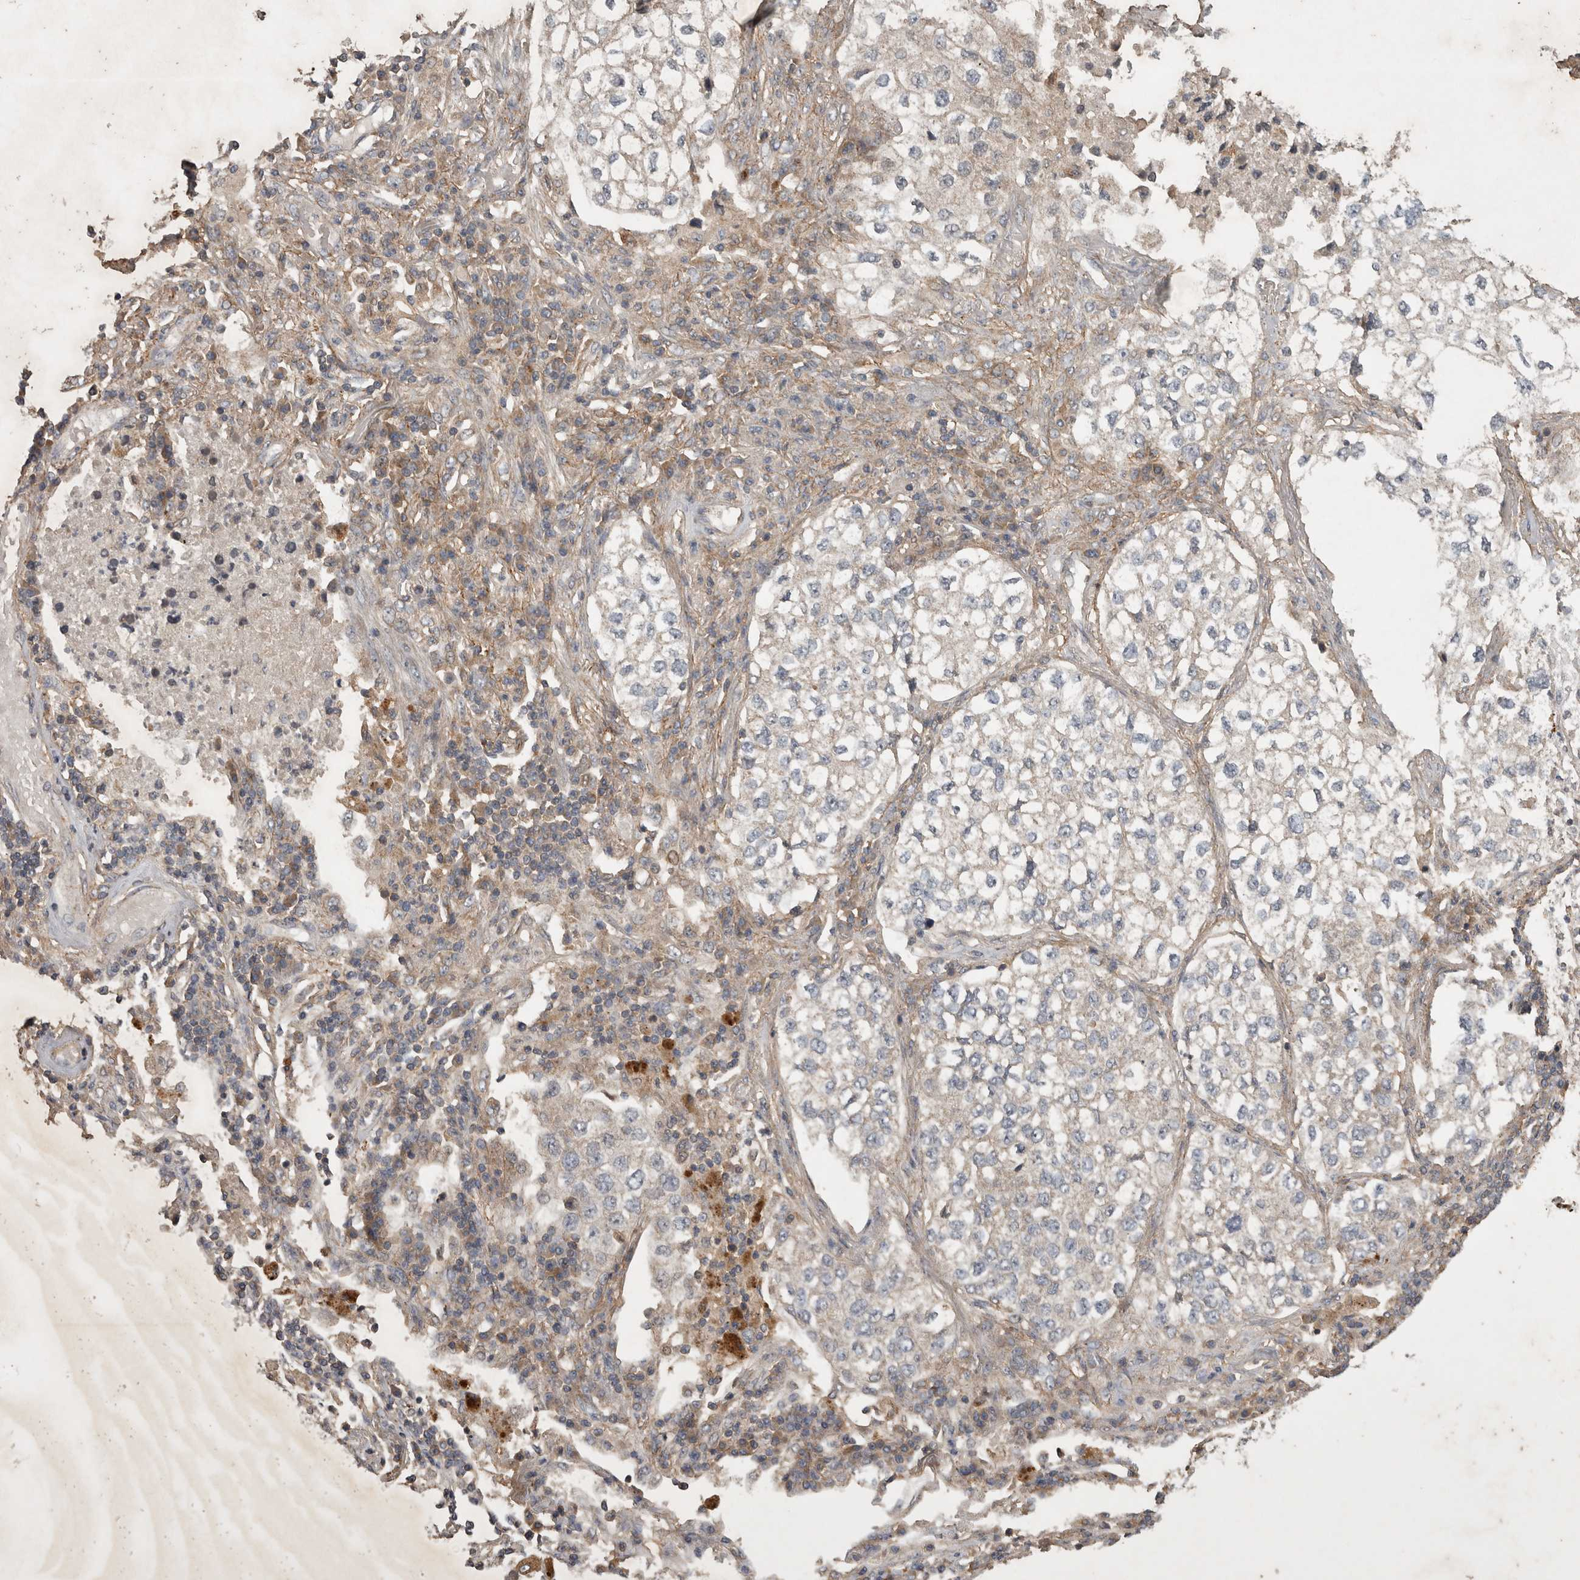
{"staining": {"intensity": "weak", "quantity": "25%-75%", "location": "cytoplasmic/membranous"}, "tissue": "lung cancer", "cell_type": "Tumor cells", "image_type": "cancer", "snomed": [{"axis": "morphology", "description": "Adenocarcinoma, NOS"}, {"axis": "topography", "description": "Lung"}], "caption": "DAB immunohistochemical staining of human lung cancer (adenocarcinoma) exhibits weak cytoplasmic/membranous protein positivity in about 25%-75% of tumor cells. The staining was performed using DAB to visualize the protein expression in brown, while the nuclei were stained in blue with hematoxylin (Magnification: 20x).", "gene": "TRMT61B", "patient": {"sex": "male", "age": 63}}